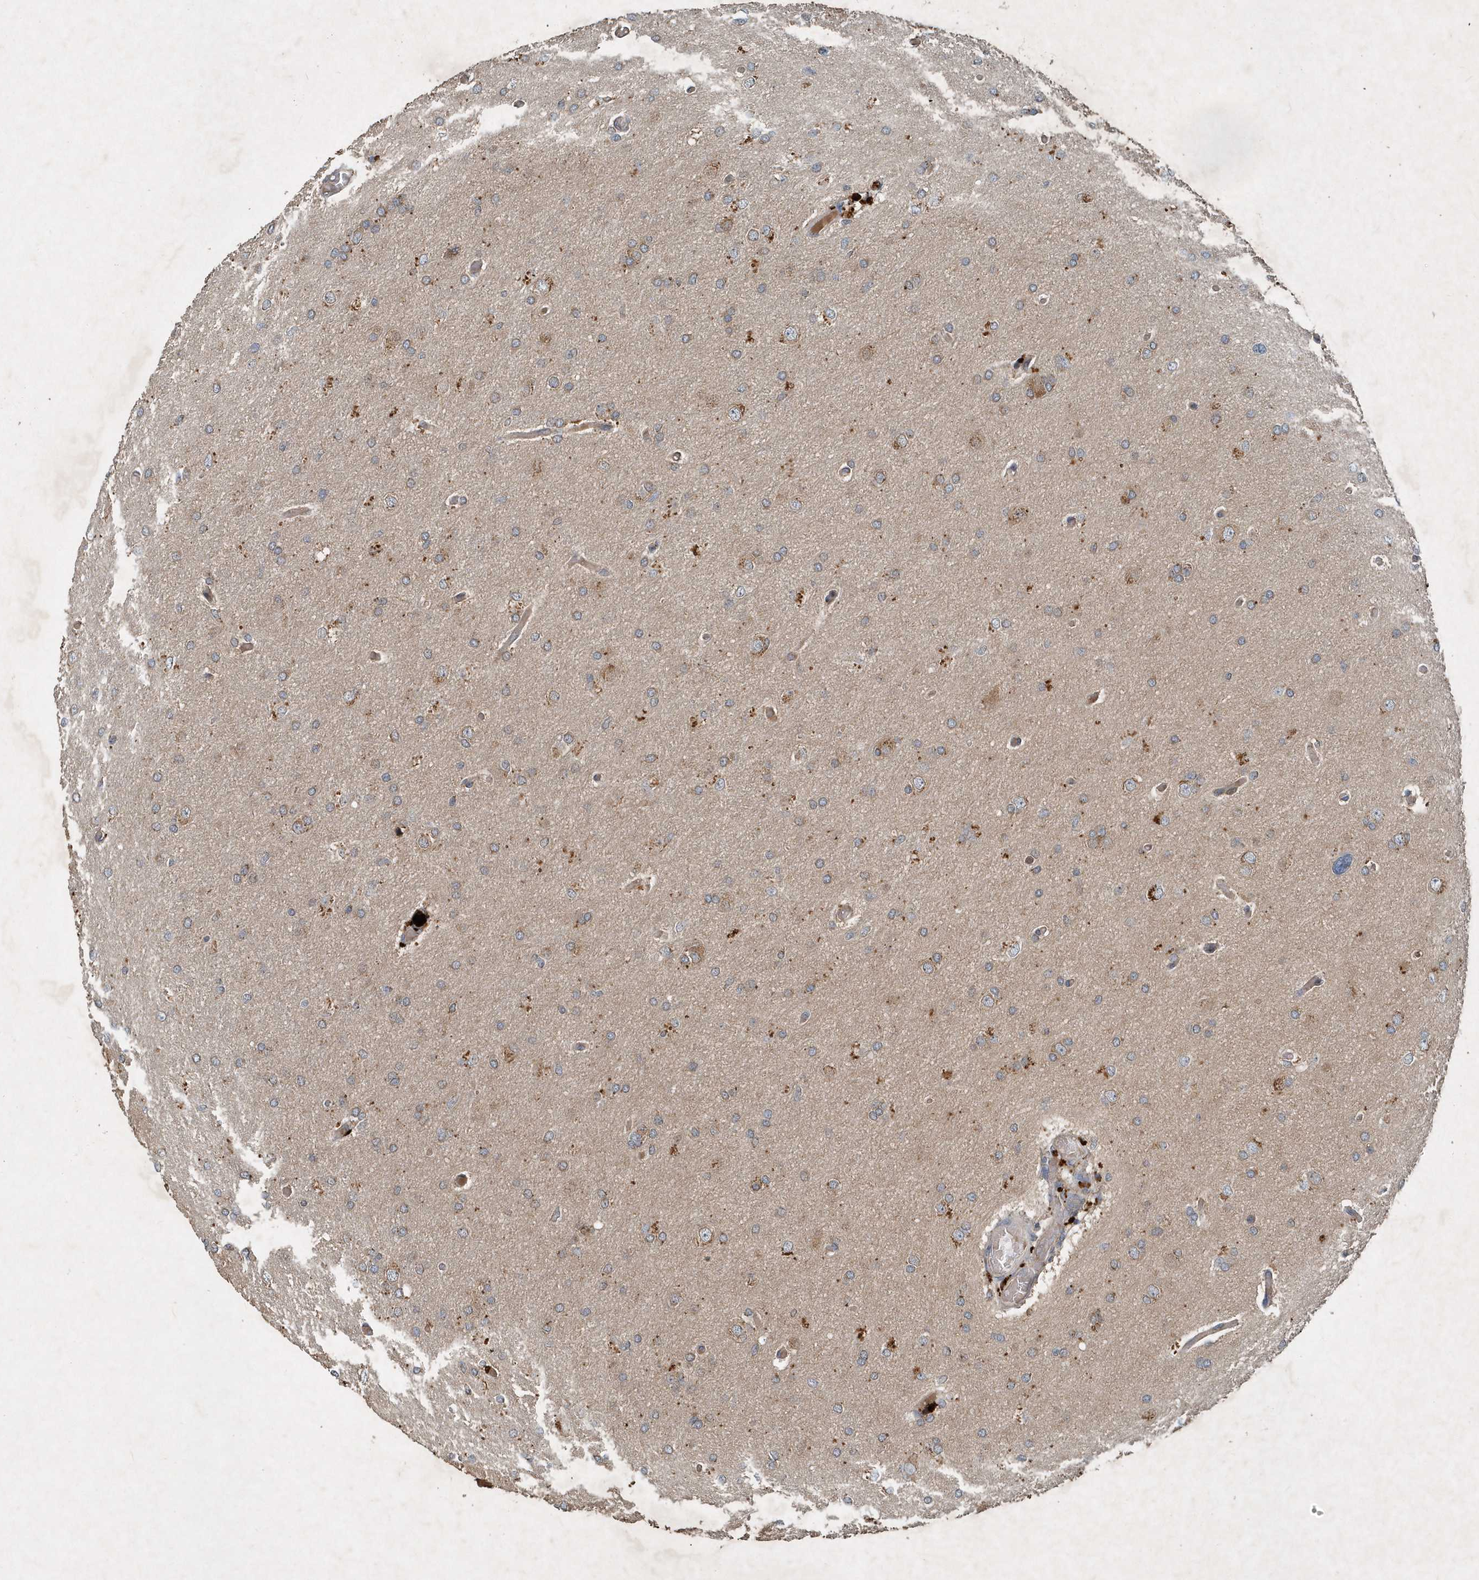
{"staining": {"intensity": "weak", "quantity": "25%-75%", "location": "cytoplasmic/membranous"}, "tissue": "glioma", "cell_type": "Tumor cells", "image_type": "cancer", "snomed": [{"axis": "morphology", "description": "Glioma, malignant, High grade"}, {"axis": "topography", "description": "Cerebral cortex"}], "caption": "Tumor cells show low levels of weak cytoplasmic/membranous positivity in about 25%-75% of cells in glioma.", "gene": "SCFD2", "patient": {"sex": "female", "age": 36}}